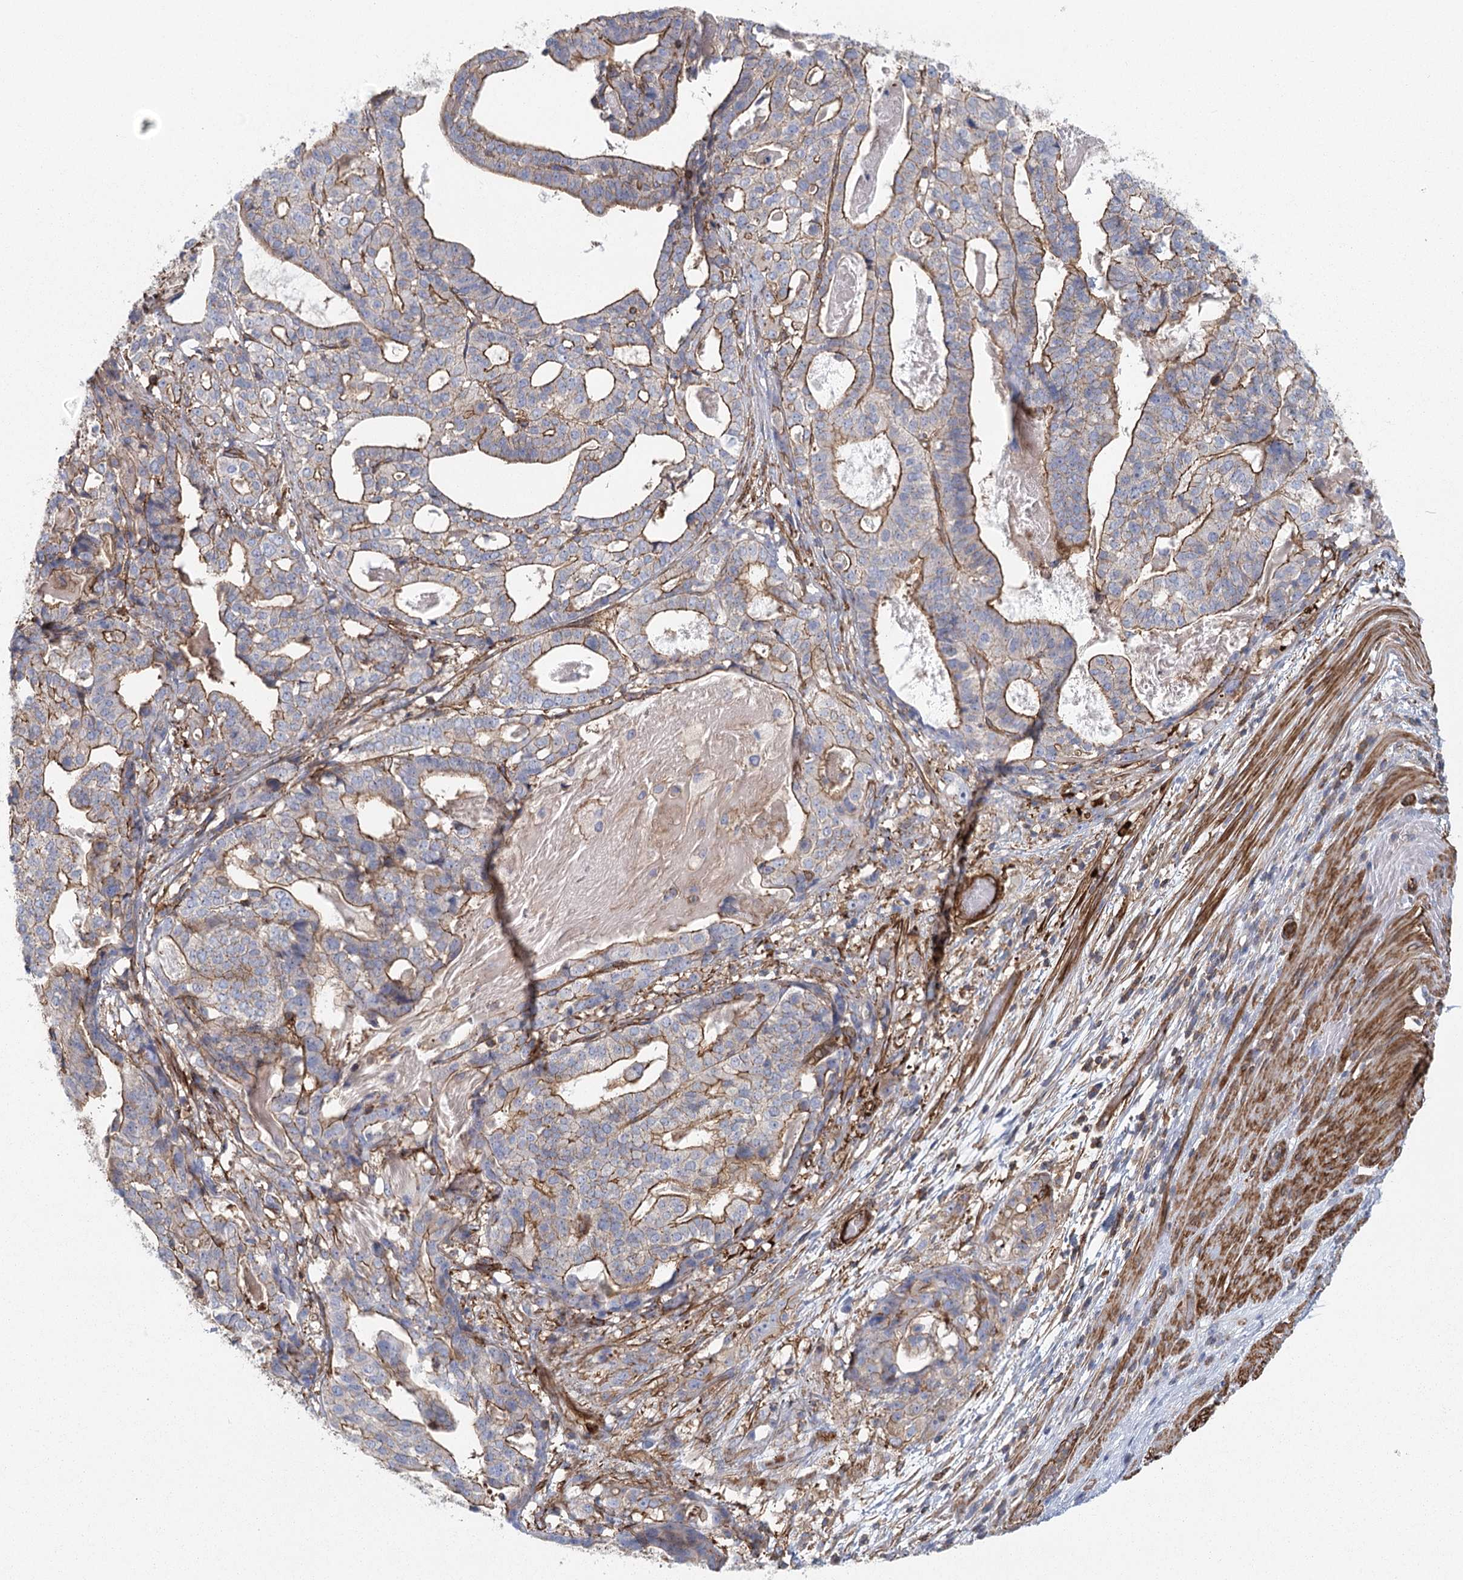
{"staining": {"intensity": "moderate", "quantity": "25%-75%", "location": "cytoplasmic/membranous"}, "tissue": "stomach cancer", "cell_type": "Tumor cells", "image_type": "cancer", "snomed": [{"axis": "morphology", "description": "Adenocarcinoma, NOS"}, {"axis": "topography", "description": "Stomach"}], "caption": "Adenocarcinoma (stomach) stained with DAB IHC exhibits medium levels of moderate cytoplasmic/membranous positivity in about 25%-75% of tumor cells.", "gene": "IFT46", "patient": {"sex": "male", "age": 48}}